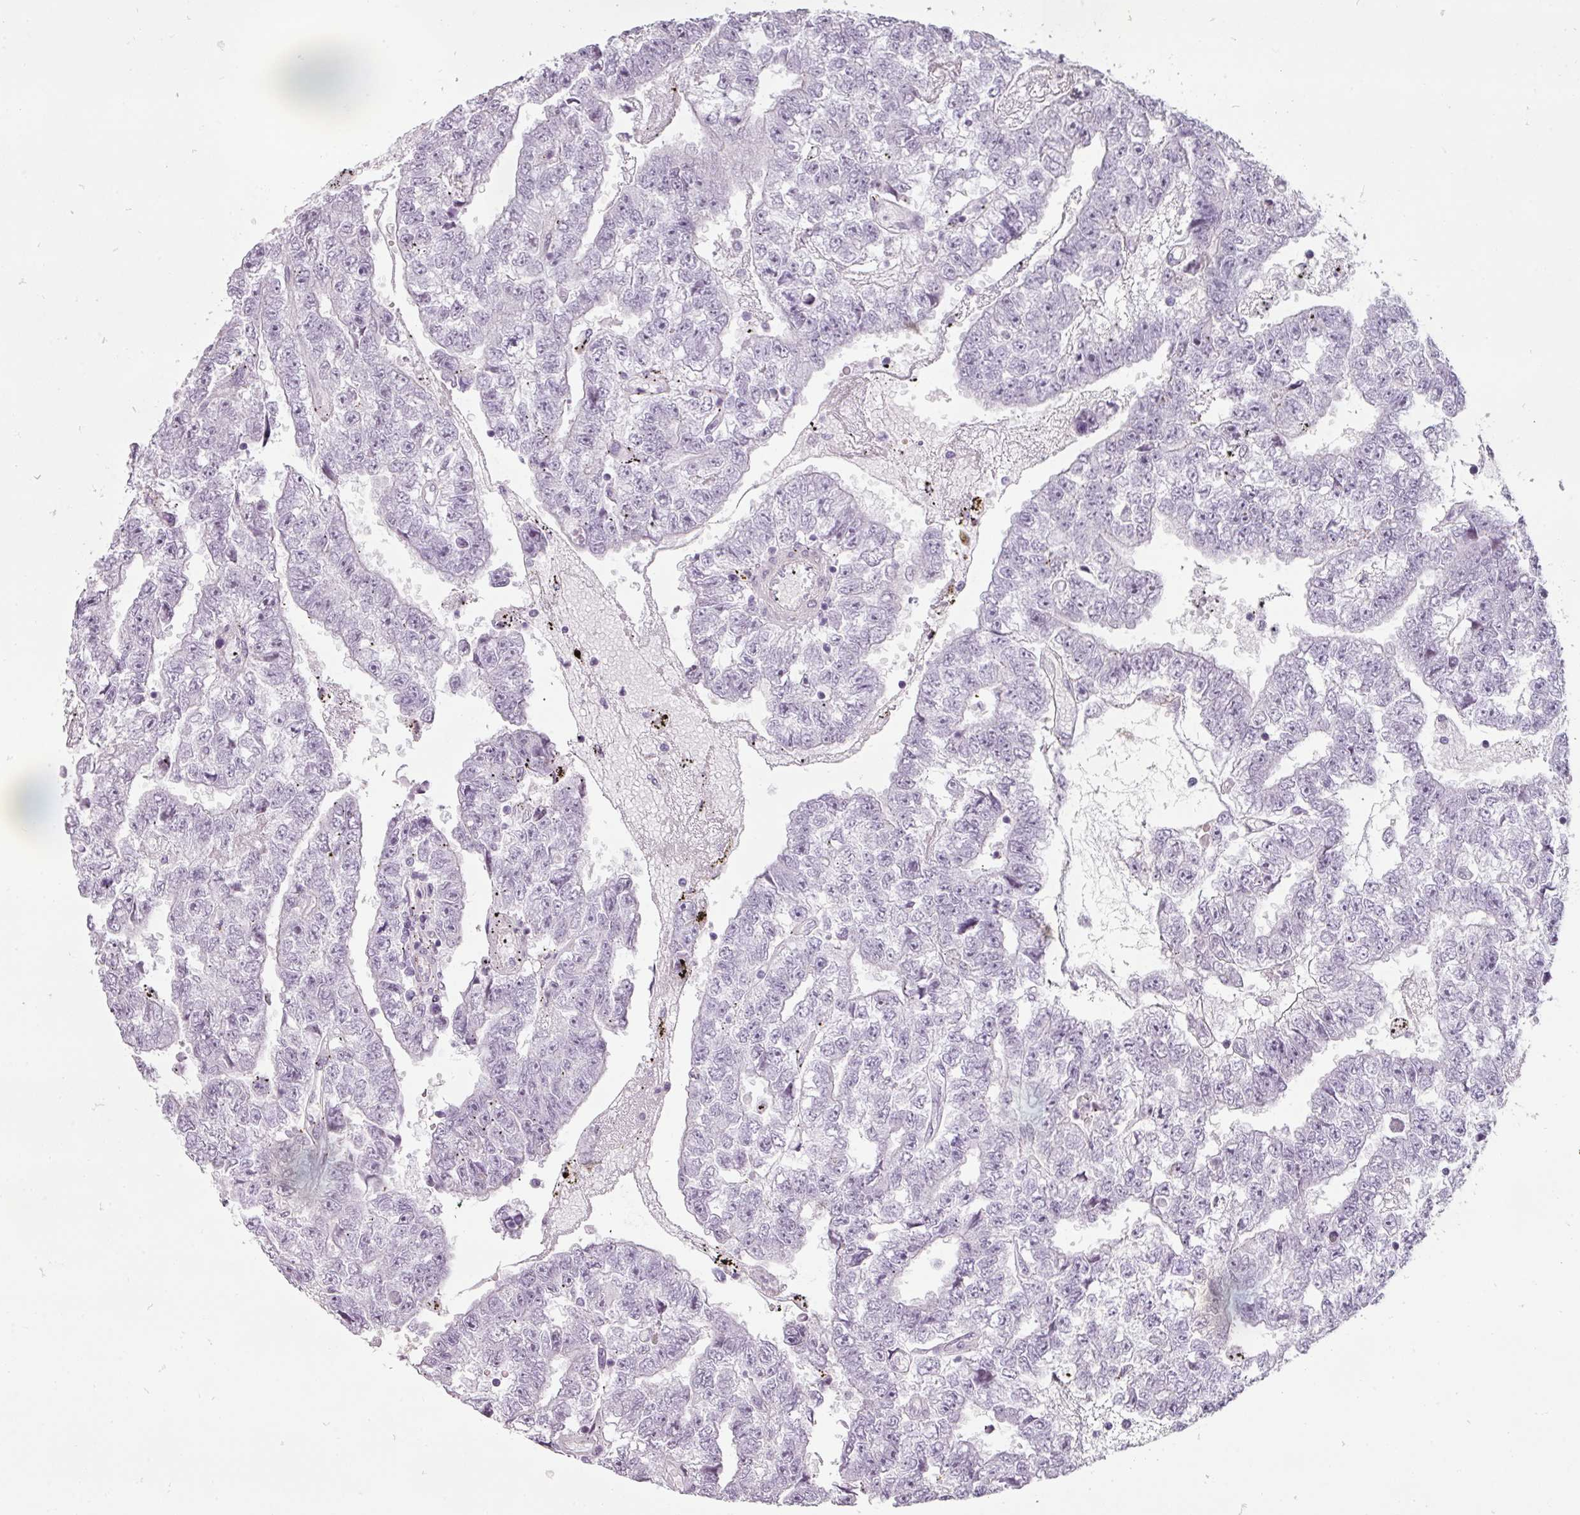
{"staining": {"intensity": "negative", "quantity": "none", "location": "none"}, "tissue": "testis cancer", "cell_type": "Tumor cells", "image_type": "cancer", "snomed": [{"axis": "morphology", "description": "Carcinoma, Embryonal, NOS"}, {"axis": "topography", "description": "Testis"}], "caption": "This image is of testis cancer (embryonal carcinoma) stained with immunohistochemistry (IHC) to label a protein in brown with the nuclei are counter-stained blue. There is no staining in tumor cells. Brightfield microscopy of IHC stained with DAB (3,3'-diaminobenzidine) (brown) and hematoxylin (blue), captured at high magnification.", "gene": "CHRDL1", "patient": {"sex": "male", "age": 25}}